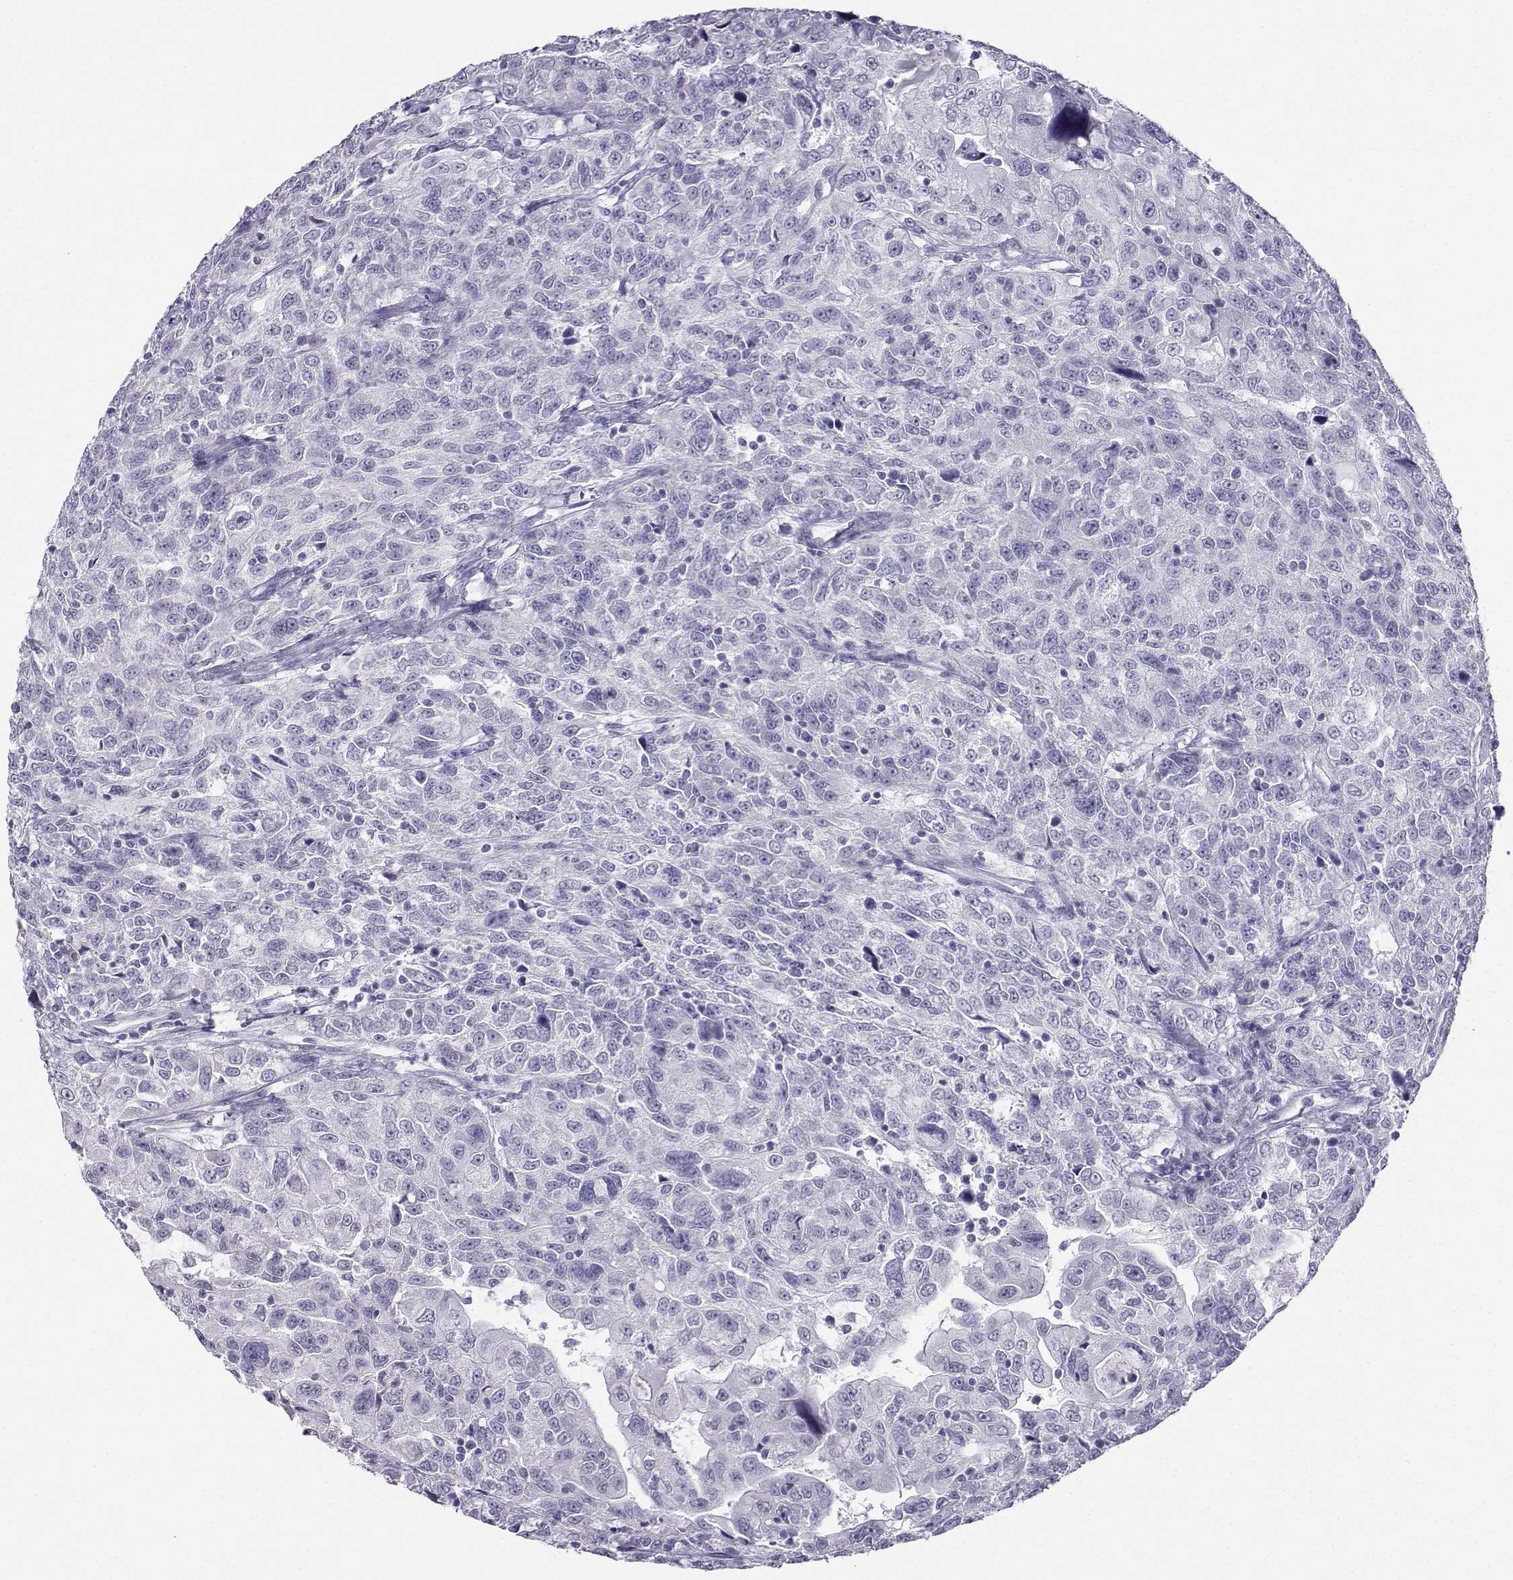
{"staining": {"intensity": "negative", "quantity": "none", "location": "none"}, "tissue": "urothelial cancer", "cell_type": "Tumor cells", "image_type": "cancer", "snomed": [{"axis": "morphology", "description": "Urothelial carcinoma, NOS"}, {"axis": "morphology", "description": "Urothelial carcinoma, High grade"}, {"axis": "topography", "description": "Urinary bladder"}], "caption": "Immunohistochemistry (IHC) image of human urothelial cancer stained for a protein (brown), which displays no positivity in tumor cells. (Stains: DAB (3,3'-diaminobenzidine) immunohistochemistry with hematoxylin counter stain, Microscopy: brightfield microscopy at high magnification).", "gene": "KIF17", "patient": {"sex": "female", "age": 73}}